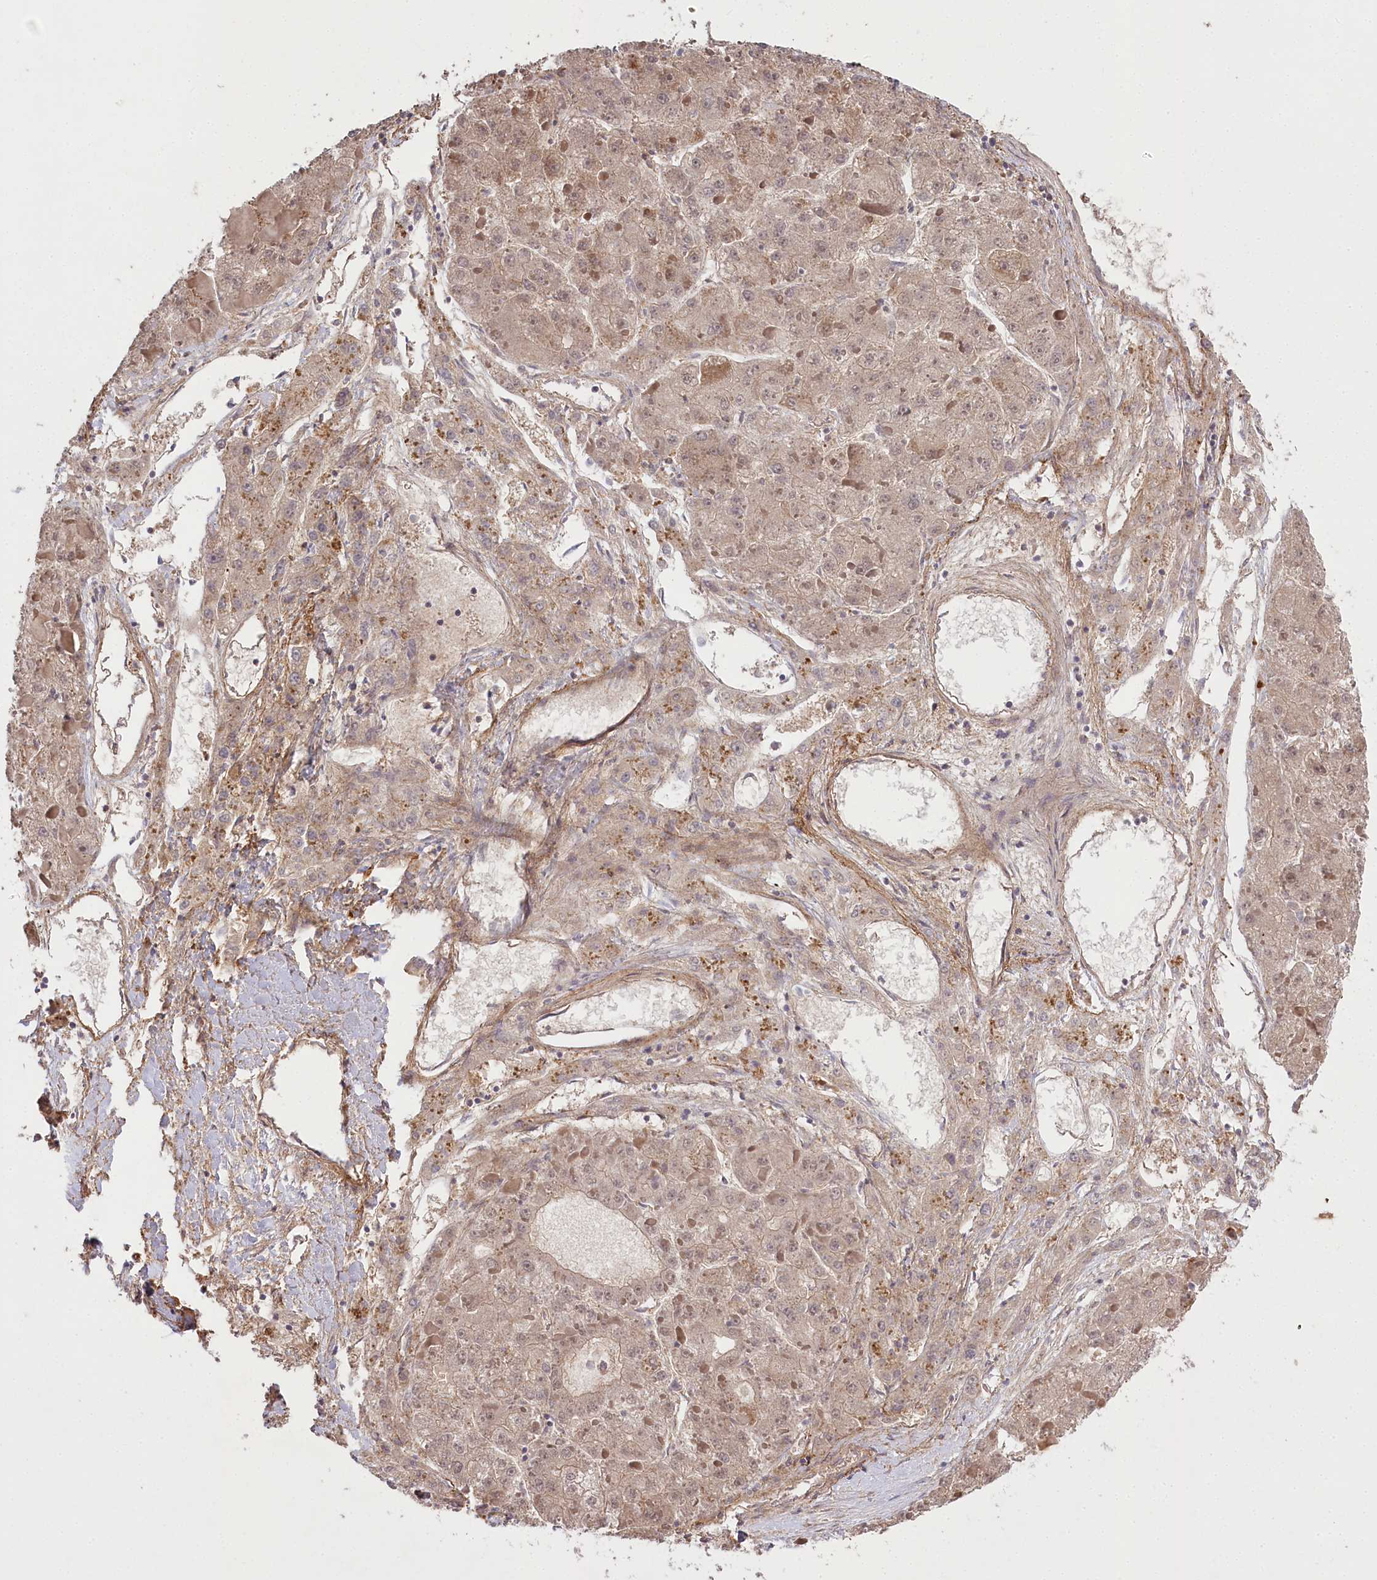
{"staining": {"intensity": "weak", "quantity": "<25%", "location": "cytoplasmic/membranous"}, "tissue": "liver cancer", "cell_type": "Tumor cells", "image_type": "cancer", "snomed": [{"axis": "morphology", "description": "Carcinoma, Hepatocellular, NOS"}, {"axis": "topography", "description": "Liver"}], "caption": "A micrograph of human liver hepatocellular carcinoma is negative for staining in tumor cells.", "gene": "CCDC91", "patient": {"sex": "female", "age": 73}}